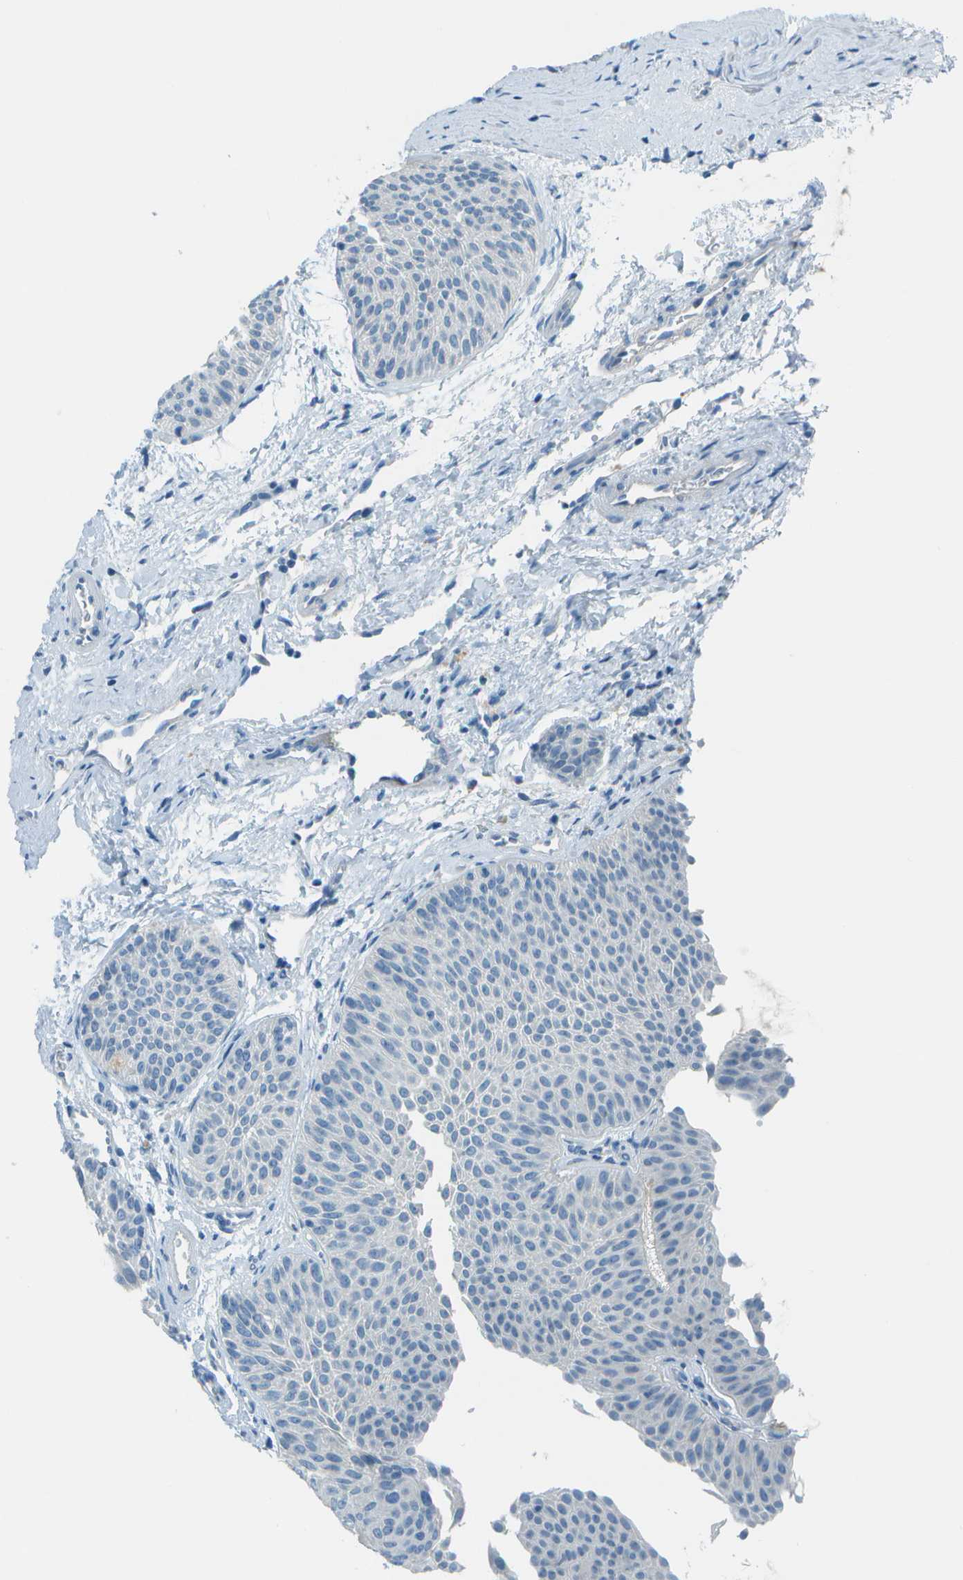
{"staining": {"intensity": "negative", "quantity": "none", "location": "none"}, "tissue": "urothelial cancer", "cell_type": "Tumor cells", "image_type": "cancer", "snomed": [{"axis": "morphology", "description": "Urothelial carcinoma, Low grade"}, {"axis": "topography", "description": "Urinary bladder"}], "caption": "This is an immunohistochemistry photomicrograph of urothelial carcinoma (low-grade). There is no expression in tumor cells.", "gene": "FGF1", "patient": {"sex": "female", "age": 60}}